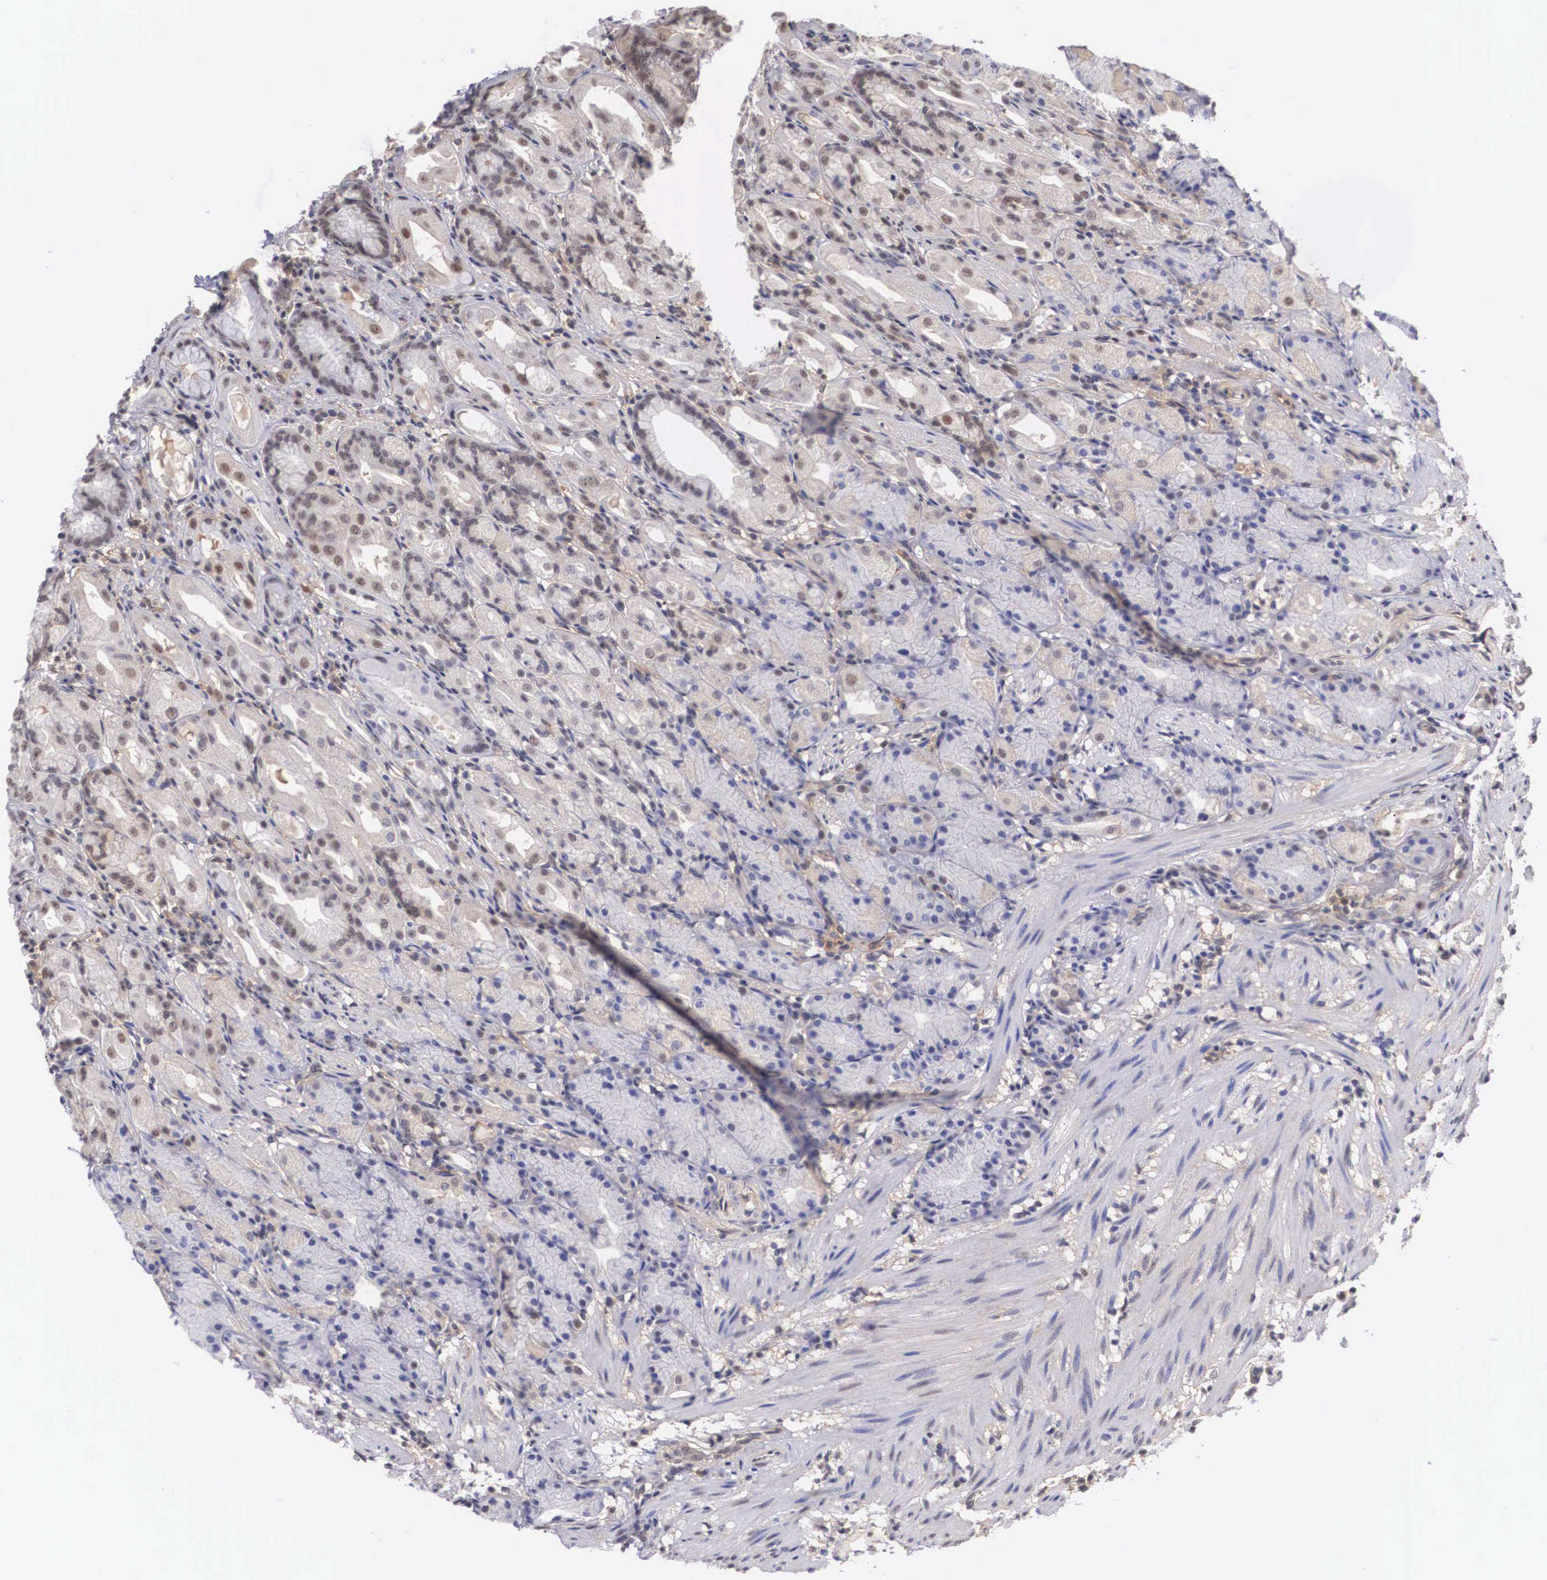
{"staining": {"intensity": "weak", "quantity": "<25%", "location": "nuclear"}, "tissue": "stomach", "cell_type": "Glandular cells", "image_type": "normal", "snomed": [{"axis": "morphology", "description": "Normal tissue, NOS"}, {"axis": "topography", "description": "Stomach, upper"}], "caption": "This is a histopathology image of immunohistochemistry (IHC) staining of normal stomach, which shows no expression in glandular cells. (DAB (3,3'-diaminobenzidine) immunohistochemistry with hematoxylin counter stain).", "gene": "NR4A2", "patient": {"sex": "female", "age": 75}}